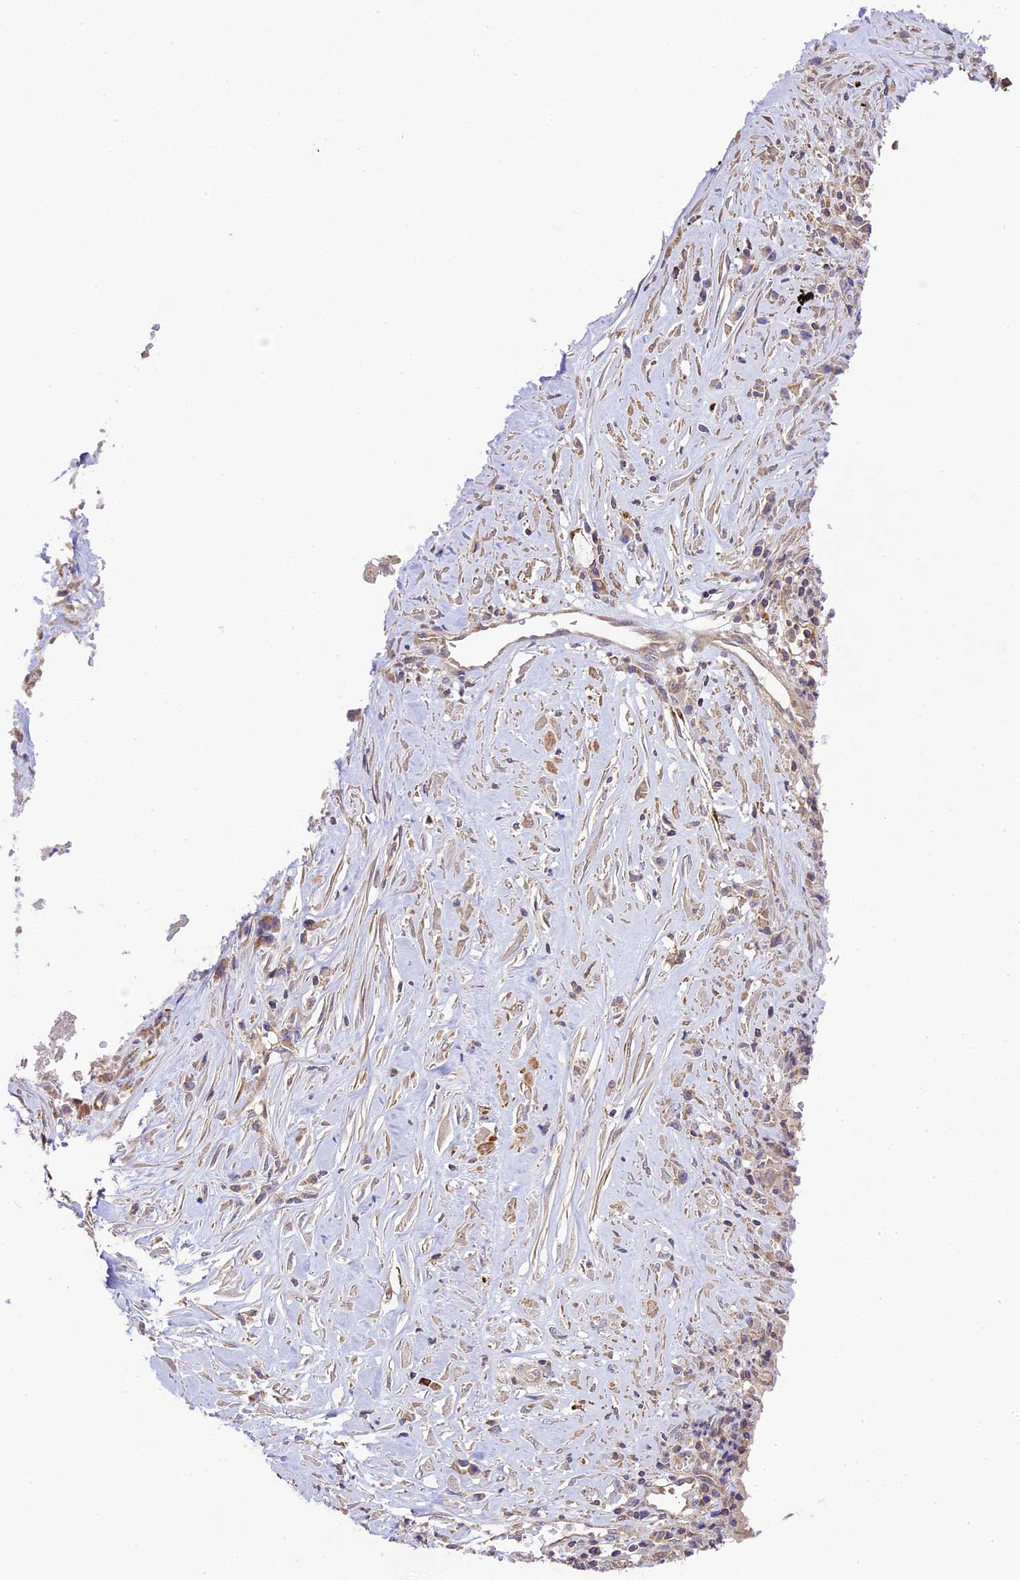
{"staining": {"intensity": "moderate", "quantity": "<25%", "location": "cytoplasmic/membranous"}, "tissue": "lung cancer", "cell_type": "Tumor cells", "image_type": "cancer", "snomed": [{"axis": "morphology", "description": "Squamous cell carcinoma, NOS"}, {"axis": "topography", "description": "Lung"}], "caption": "About <25% of tumor cells in lung cancer demonstrate moderate cytoplasmic/membranous protein staining as visualized by brown immunohistochemical staining.", "gene": "WDR88", "patient": {"sex": "male", "age": 61}}